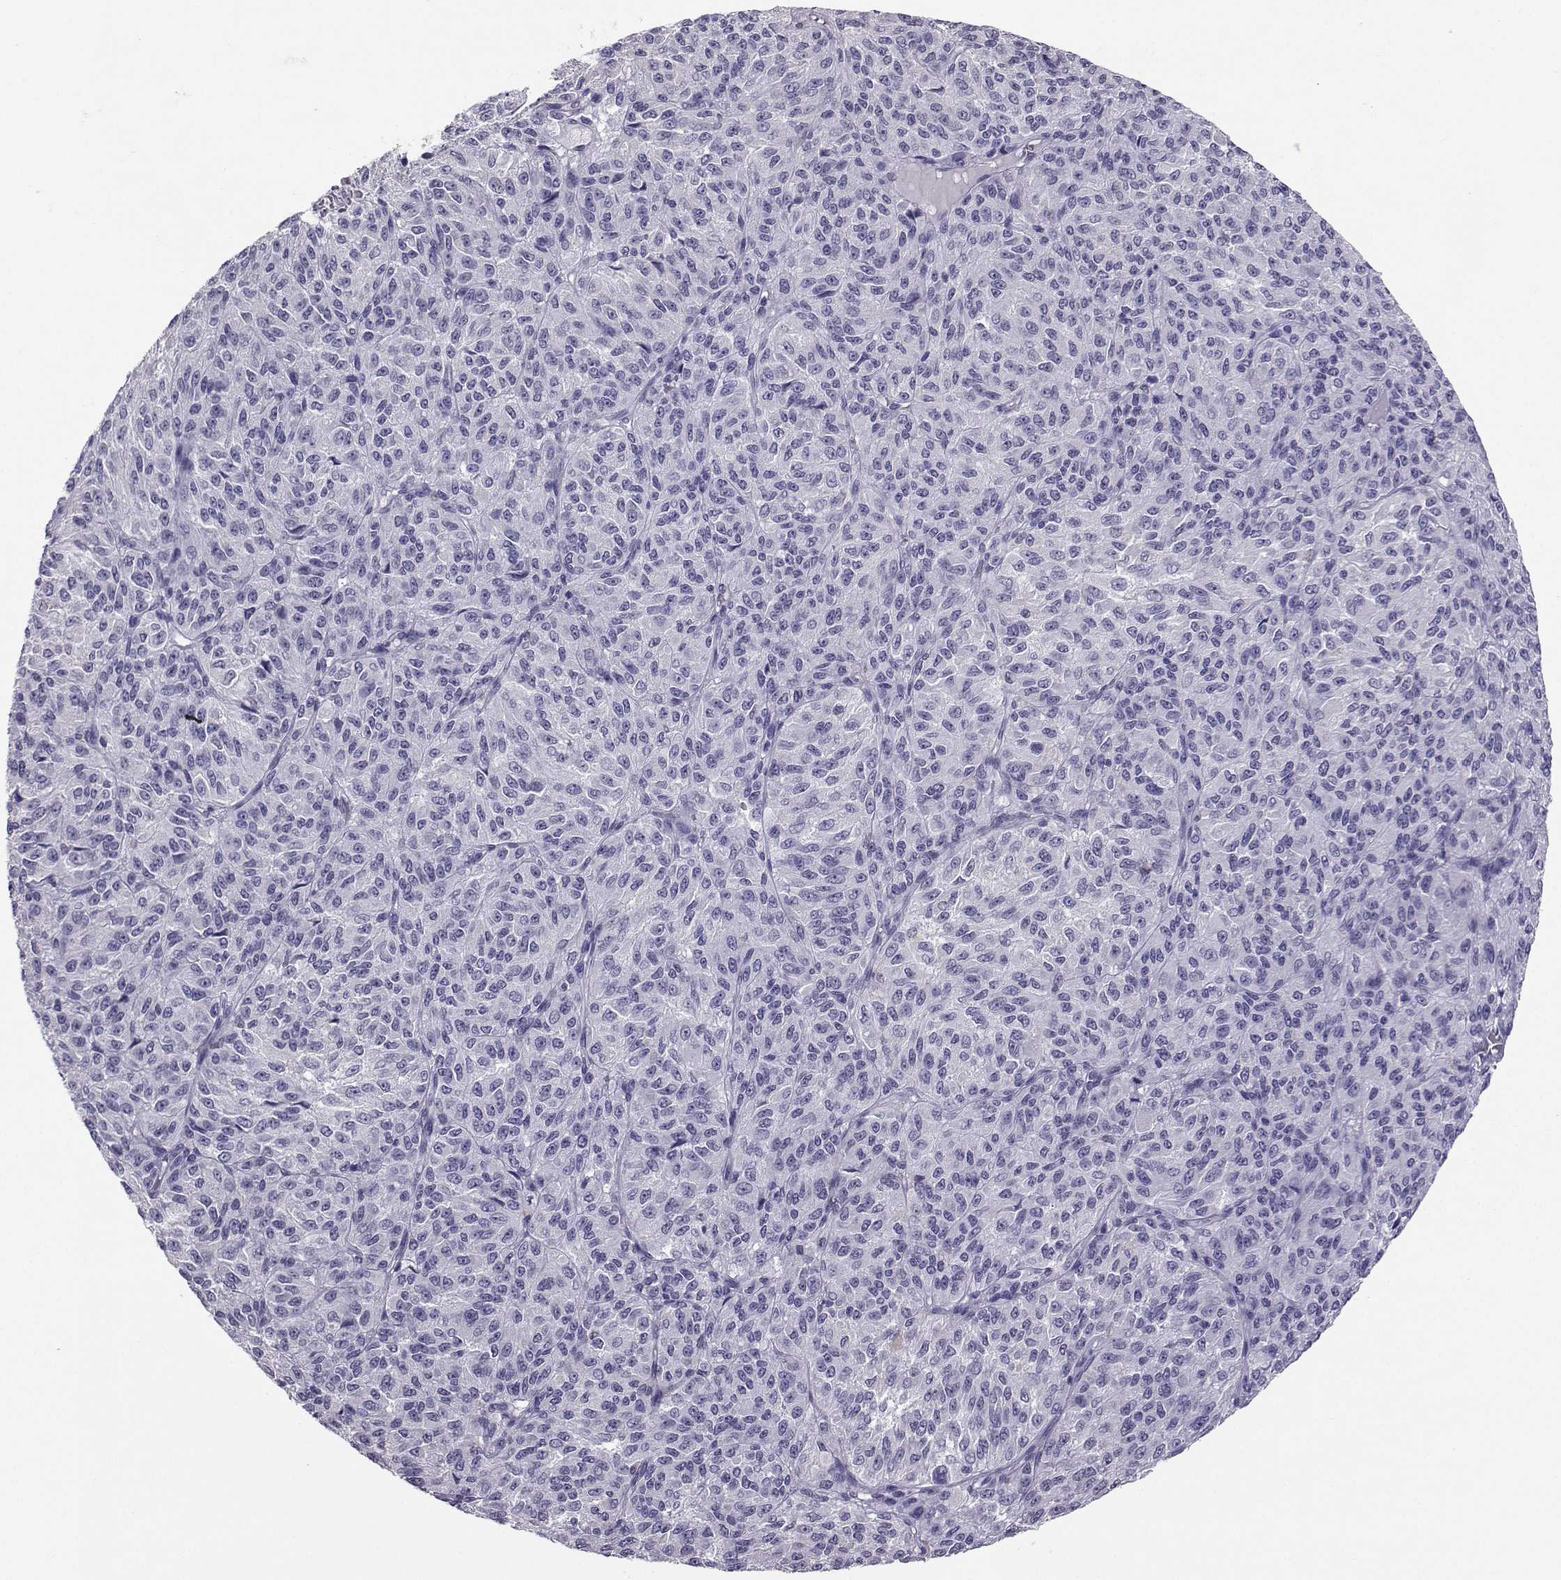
{"staining": {"intensity": "negative", "quantity": "none", "location": "none"}, "tissue": "melanoma", "cell_type": "Tumor cells", "image_type": "cancer", "snomed": [{"axis": "morphology", "description": "Malignant melanoma, Metastatic site"}, {"axis": "topography", "description": "Brain"}], "caption": "High power microscopy photomicrograph of an IHC image of malignant melanoma (metastatic site), revealing no significant positivity in tumor cells.", "gene": "TBR1", "patient": {"sex": "female", "age": 56}}